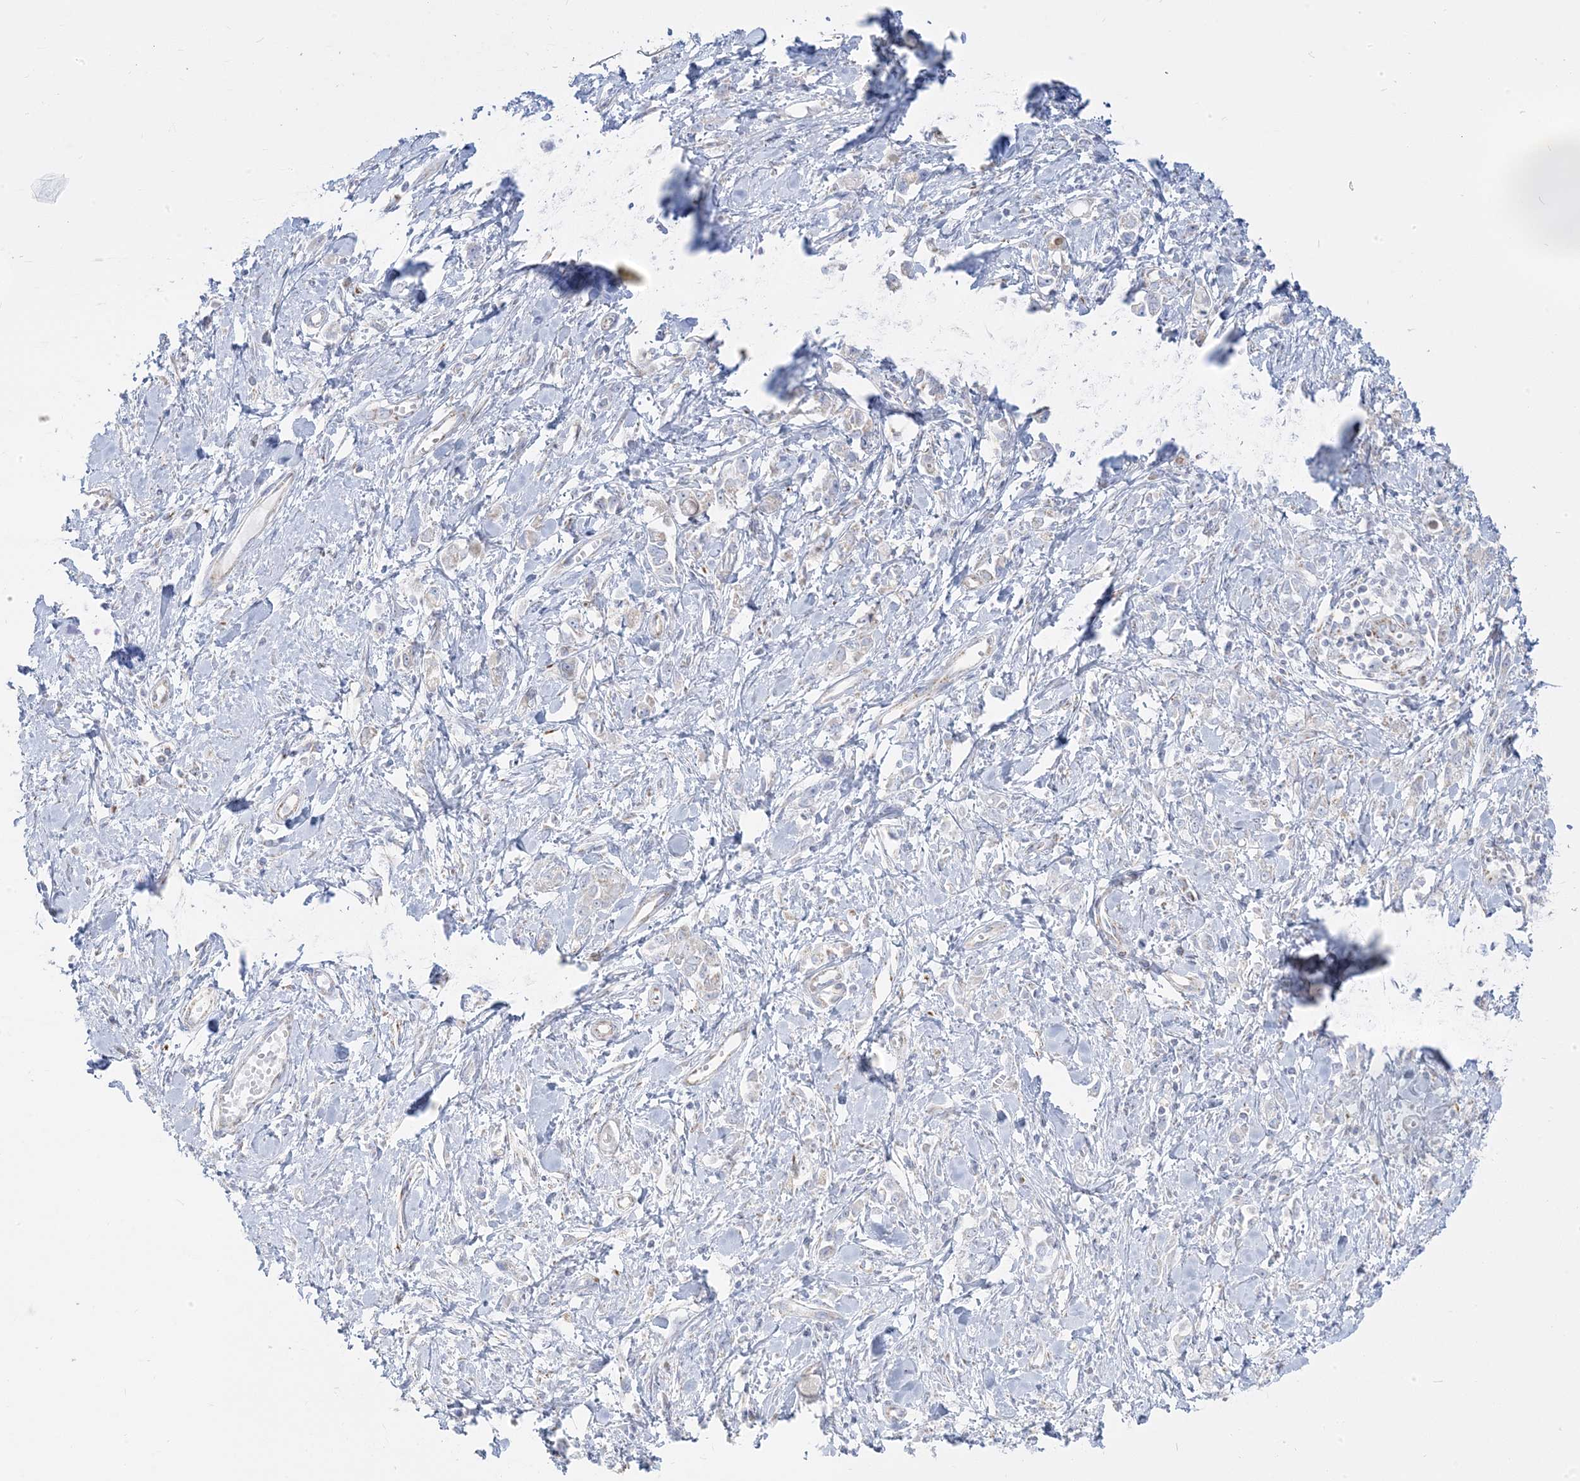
{"staining": {"intensity": "negative", "quantity": "none", "location": "none"}, "tissue": "stomach cancer", "cell_type": "Tumor cells", "image_type": "cancer", "snomed": [{"axis": "morphology", "description": "Adenocarcinoma, NOS"}, {"axis": "topography", "description": "Stomach"}], "caption": "DAB immunohistochemical staining of stomach cancer reveals no significant positivity in tumor cells. (DAB IHC, high magnification).", "gene": "PCCB", "patient": {"sex": "female", "age": 76}}